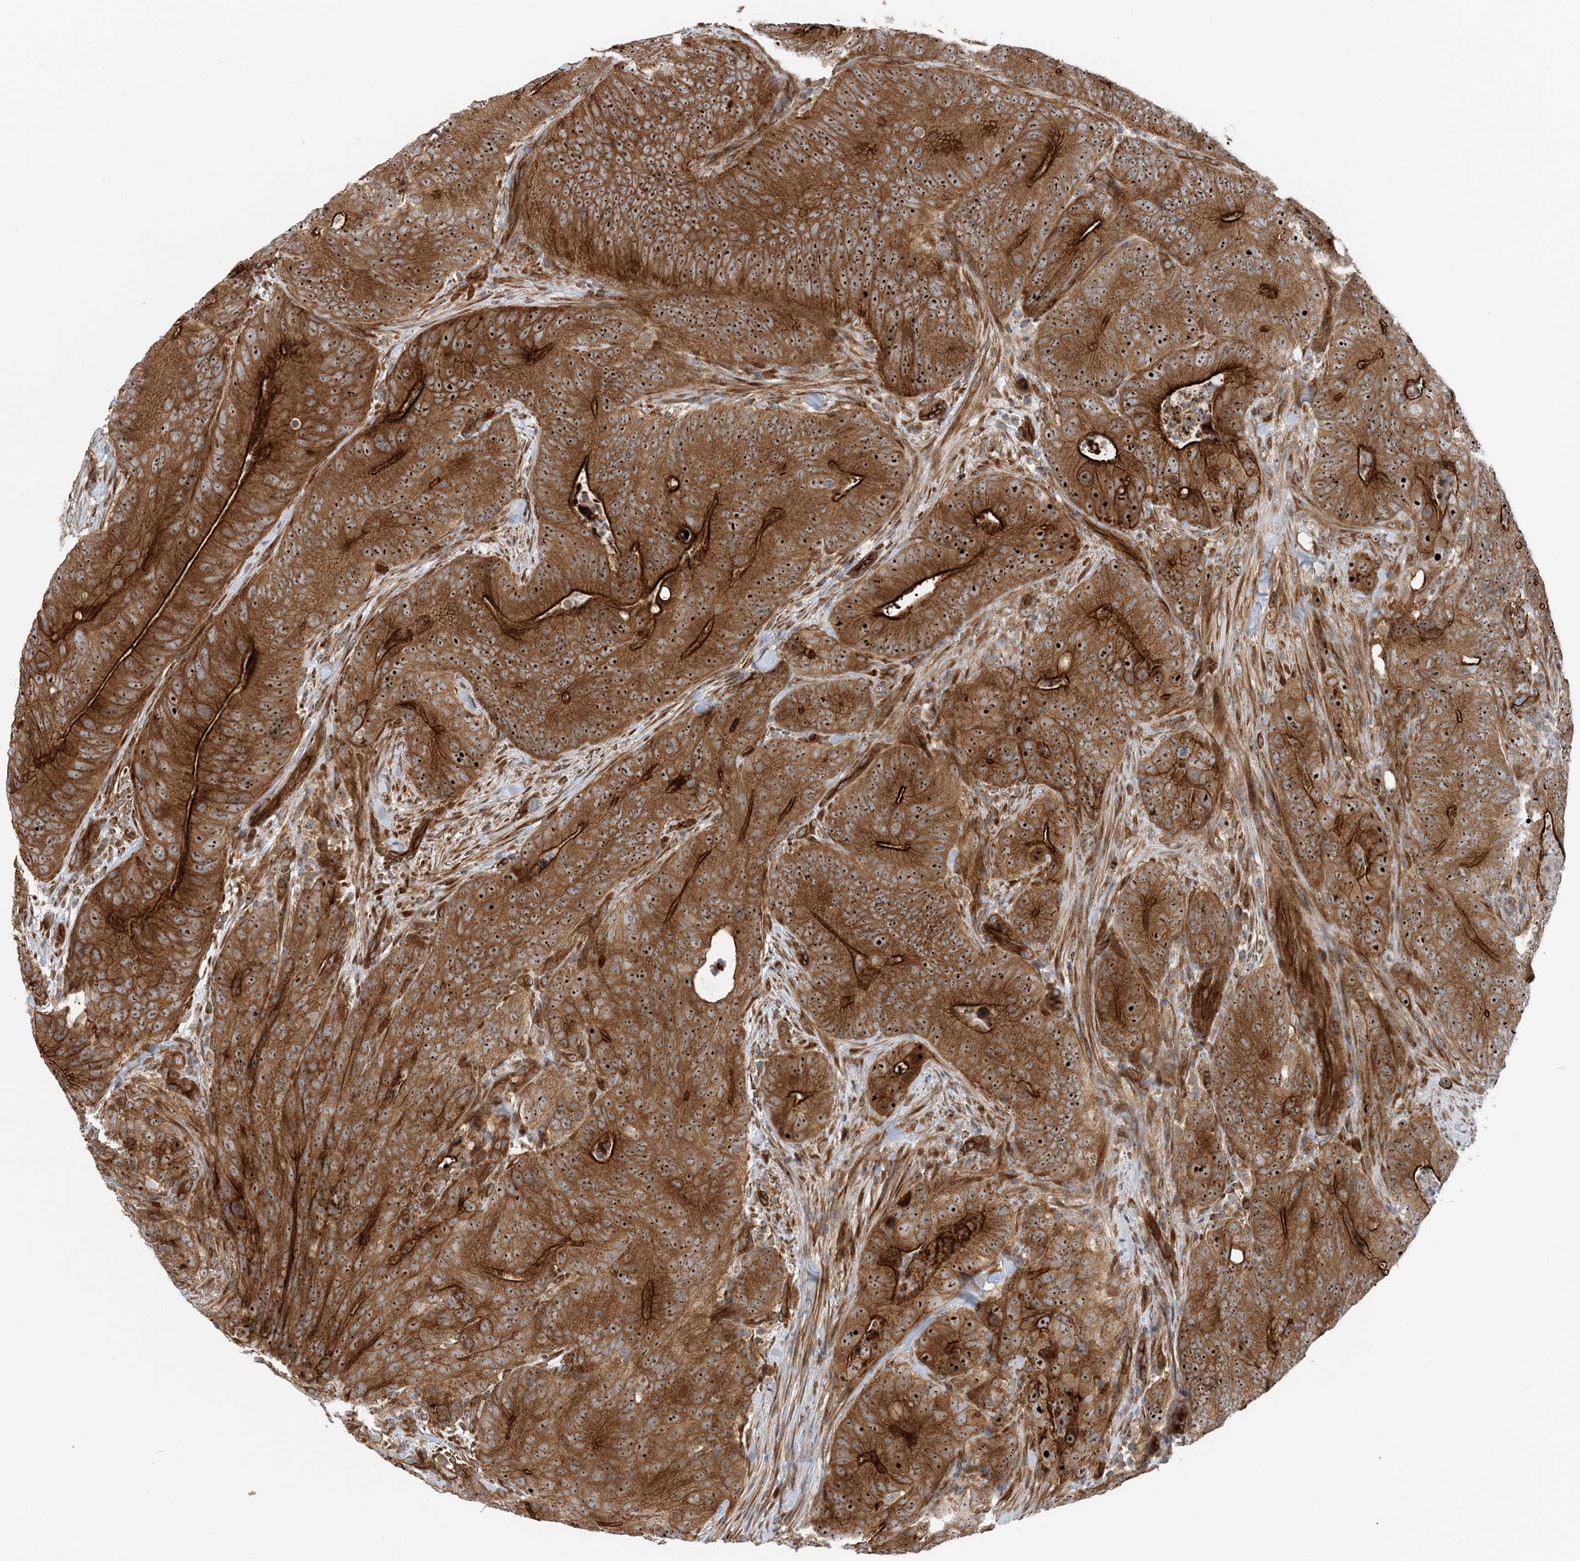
{"staining": {"intensity": "strong", "quantity": ">75%", "location": "cytoplasmic/membranous,nuclear"}, "tissue": "colorectal cancer", "cell_type": "Tumor cells", "image_type": "cancer", "snomed": [{"axis": "morphology", "description": "Normal tissue, NOS"}, {"axis": "topography", "description": "Colon"}], "caption": "Protein staining by immunohistochemistry demonstrates strong cytoplasmic/membranous and nuclear staining in approximately >75% of tumor cells in colorectal cancer.", "gene": "MYL5", "patient": {"sex": "female", "age": 82}}